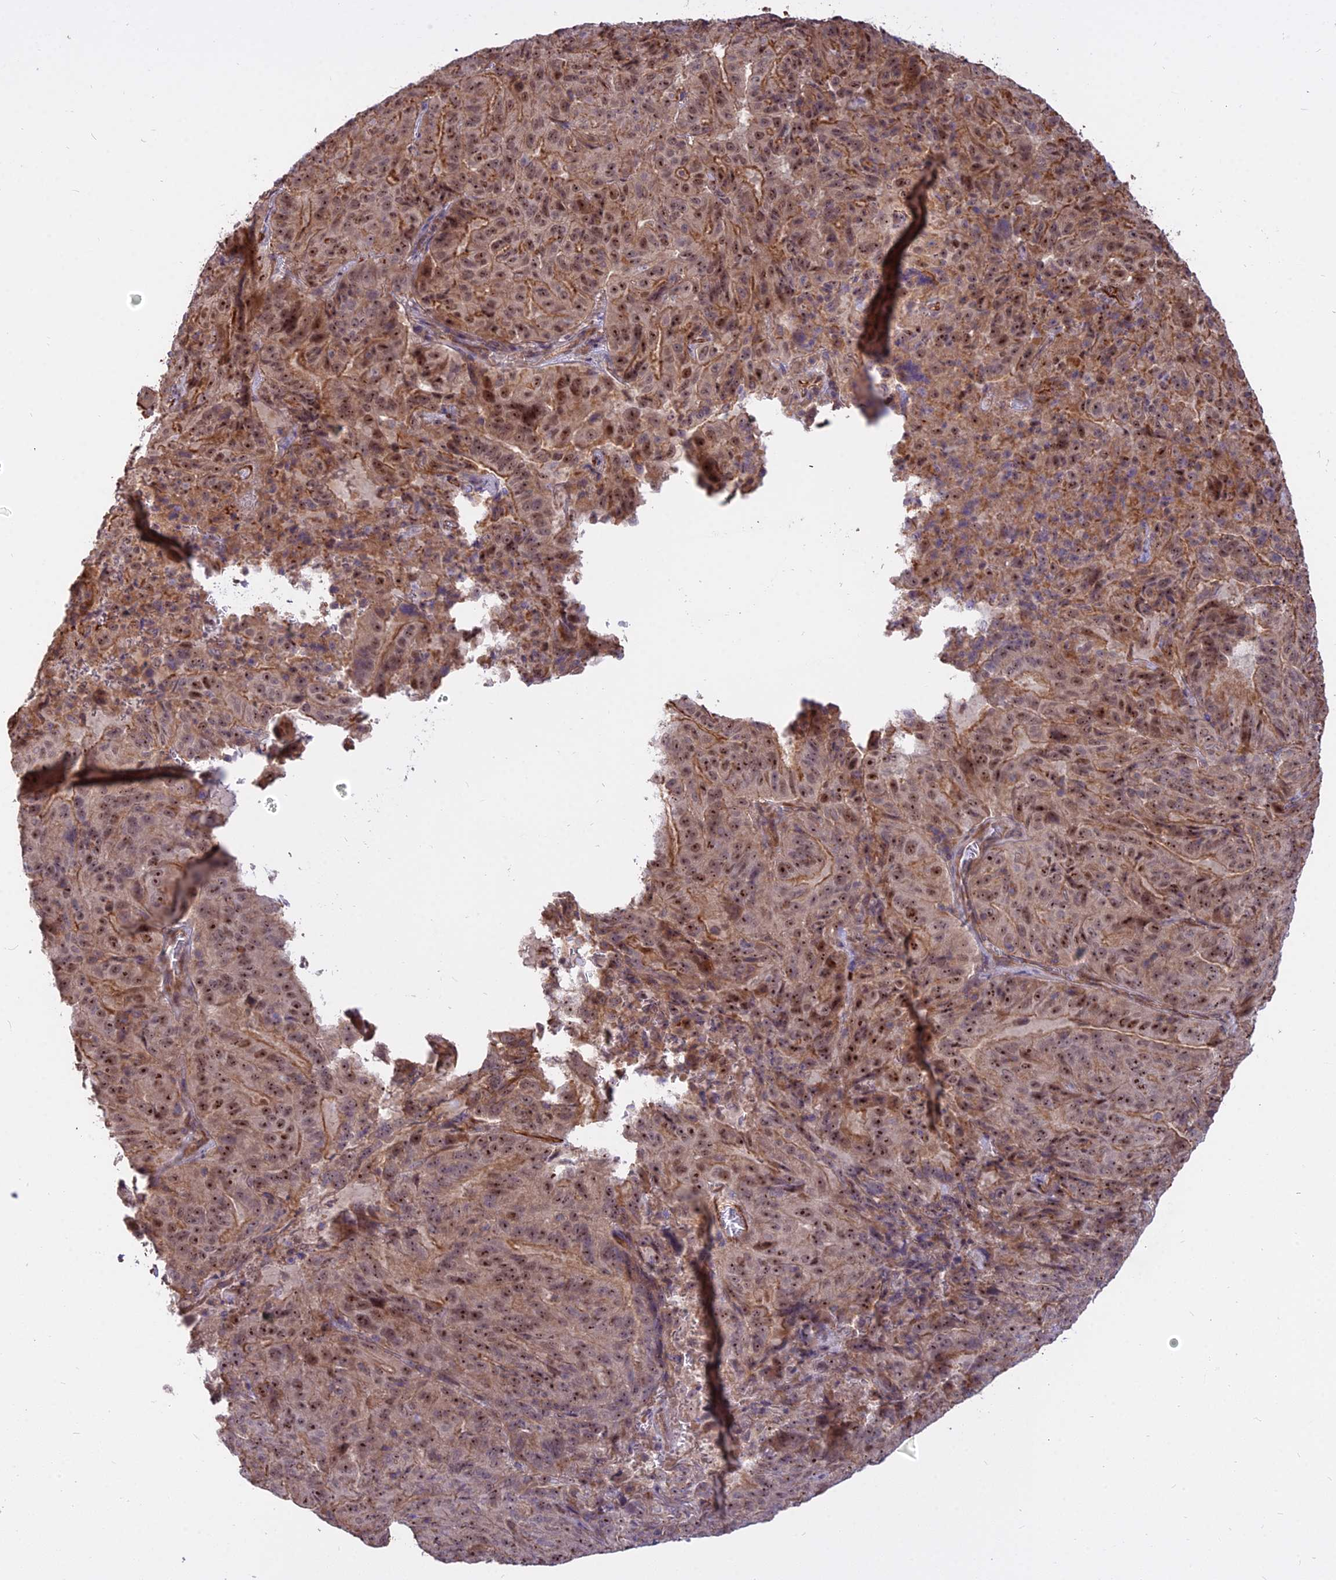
{"staining": {"intensity": "moderate", "quantity": ">75%", "location": "nuclear"}, "tissue": "pancreatic cancer", "cell_type": "Tumor cells", "image_type": "cancer", "snomed": [{"axis": "morphology", "description": "Adenocarcinoma, NOS"}, {"axis": "topography", "description": "Pancreas"}], "caption": "Human adenocarcinoma (pancreatic) stained for a protein (brown) demonstrates moderate nuclear positive staining in approximately >75% of tumor cells.", "gene": "TCEA3", "patient": {"sex": "male", "age": 63}}